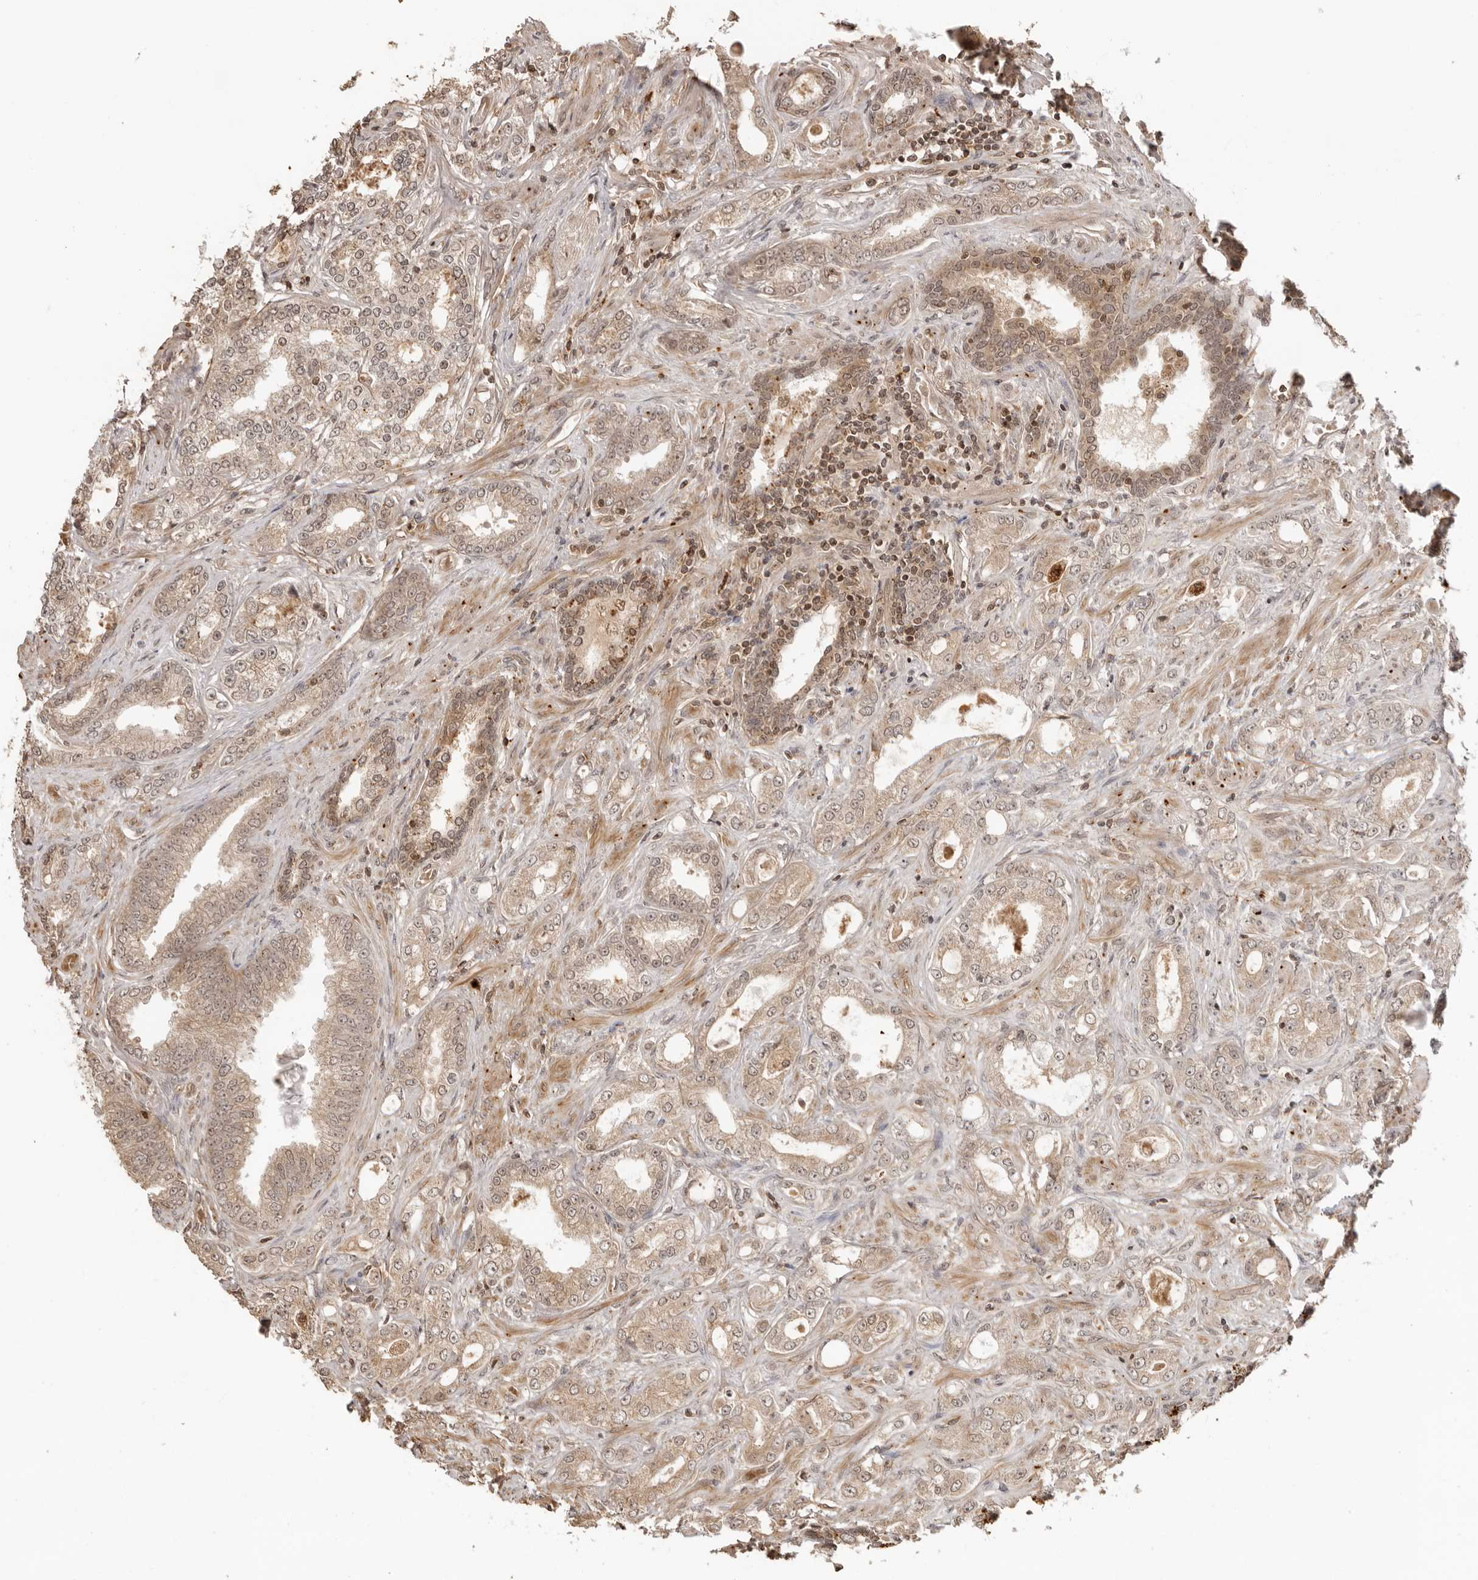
{"staining": {"intensity": "weak", "quantity": ">75%", "location": "cytoplasmic/membranous,nuclear"}, "tissue": "prostate cancer", "cell_type": "Tumor cells", "image_type": "cancer", "snomed": [{"axis": "morphology", "description": "Normal tissue, NOS"}, {"axis": "morphology", "description": "Adenocarcinoma, High grade"}, {"axis": "topography", "description": "Prostate"}], "caption": "Adenocarcinoma (high-grade) (prostate) stained with a protein marker demonstrates weak staining in tumor cells.", "gene": "IKBKE", "patient": {"sex": "male", "age": 83}}